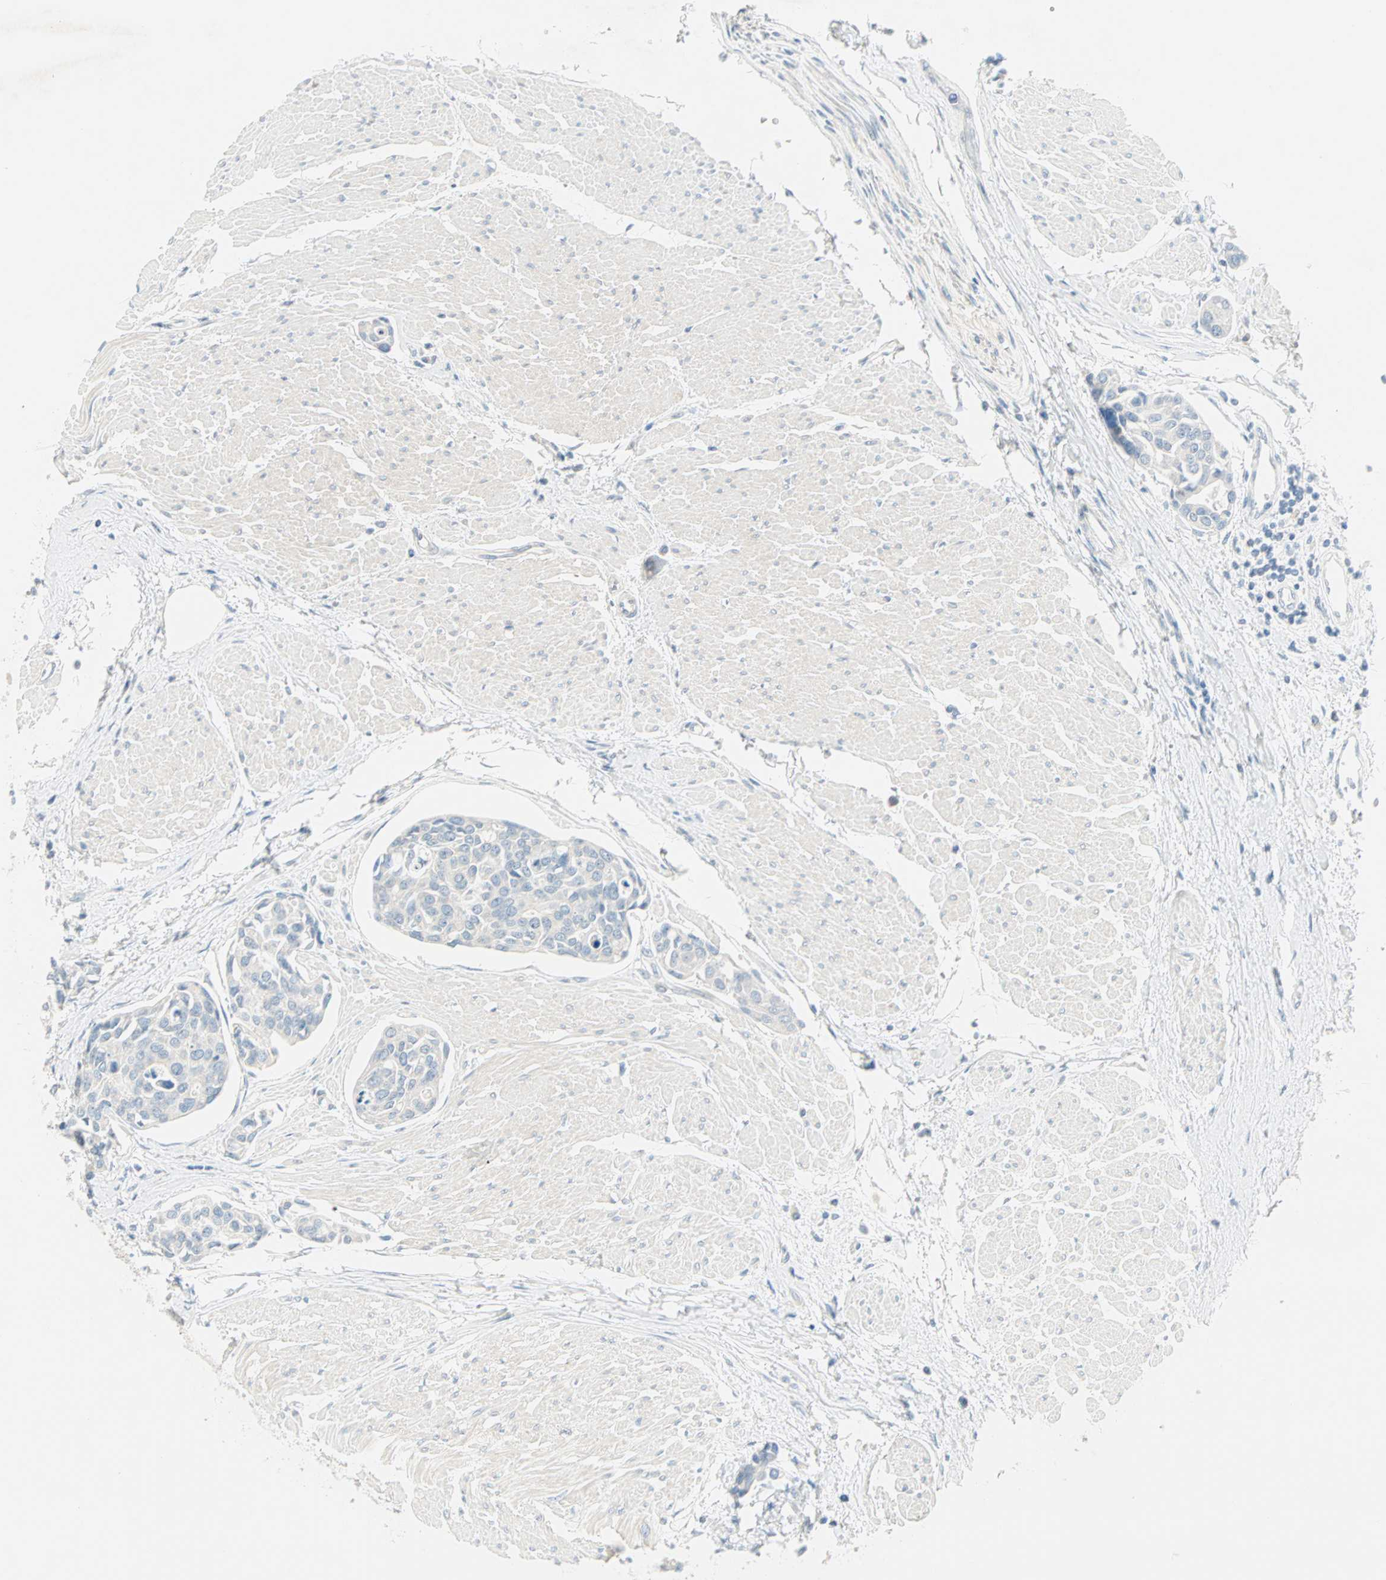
{"staining": {"intensity": "negative", "quantity": "none", "location": "none"}, "tissue": "urothelial cancer", "cell_type": "Tumor cells", "image_type": "cancer", "snomed": [{"axis": "morphology", "description": "Urothelial carcinoma, High grade"}, {"axis": "topography", "description": "Urinary bladder"}], "caption": "IHC micrograph of neoplastic tissue: urothelial cancer stained with DAB (3,3'-diaminobenzidine) displays no significant protein staining in tumor cells.", "gene": "SULT1C2", "patient": {"sex": "male", "age": 78}}